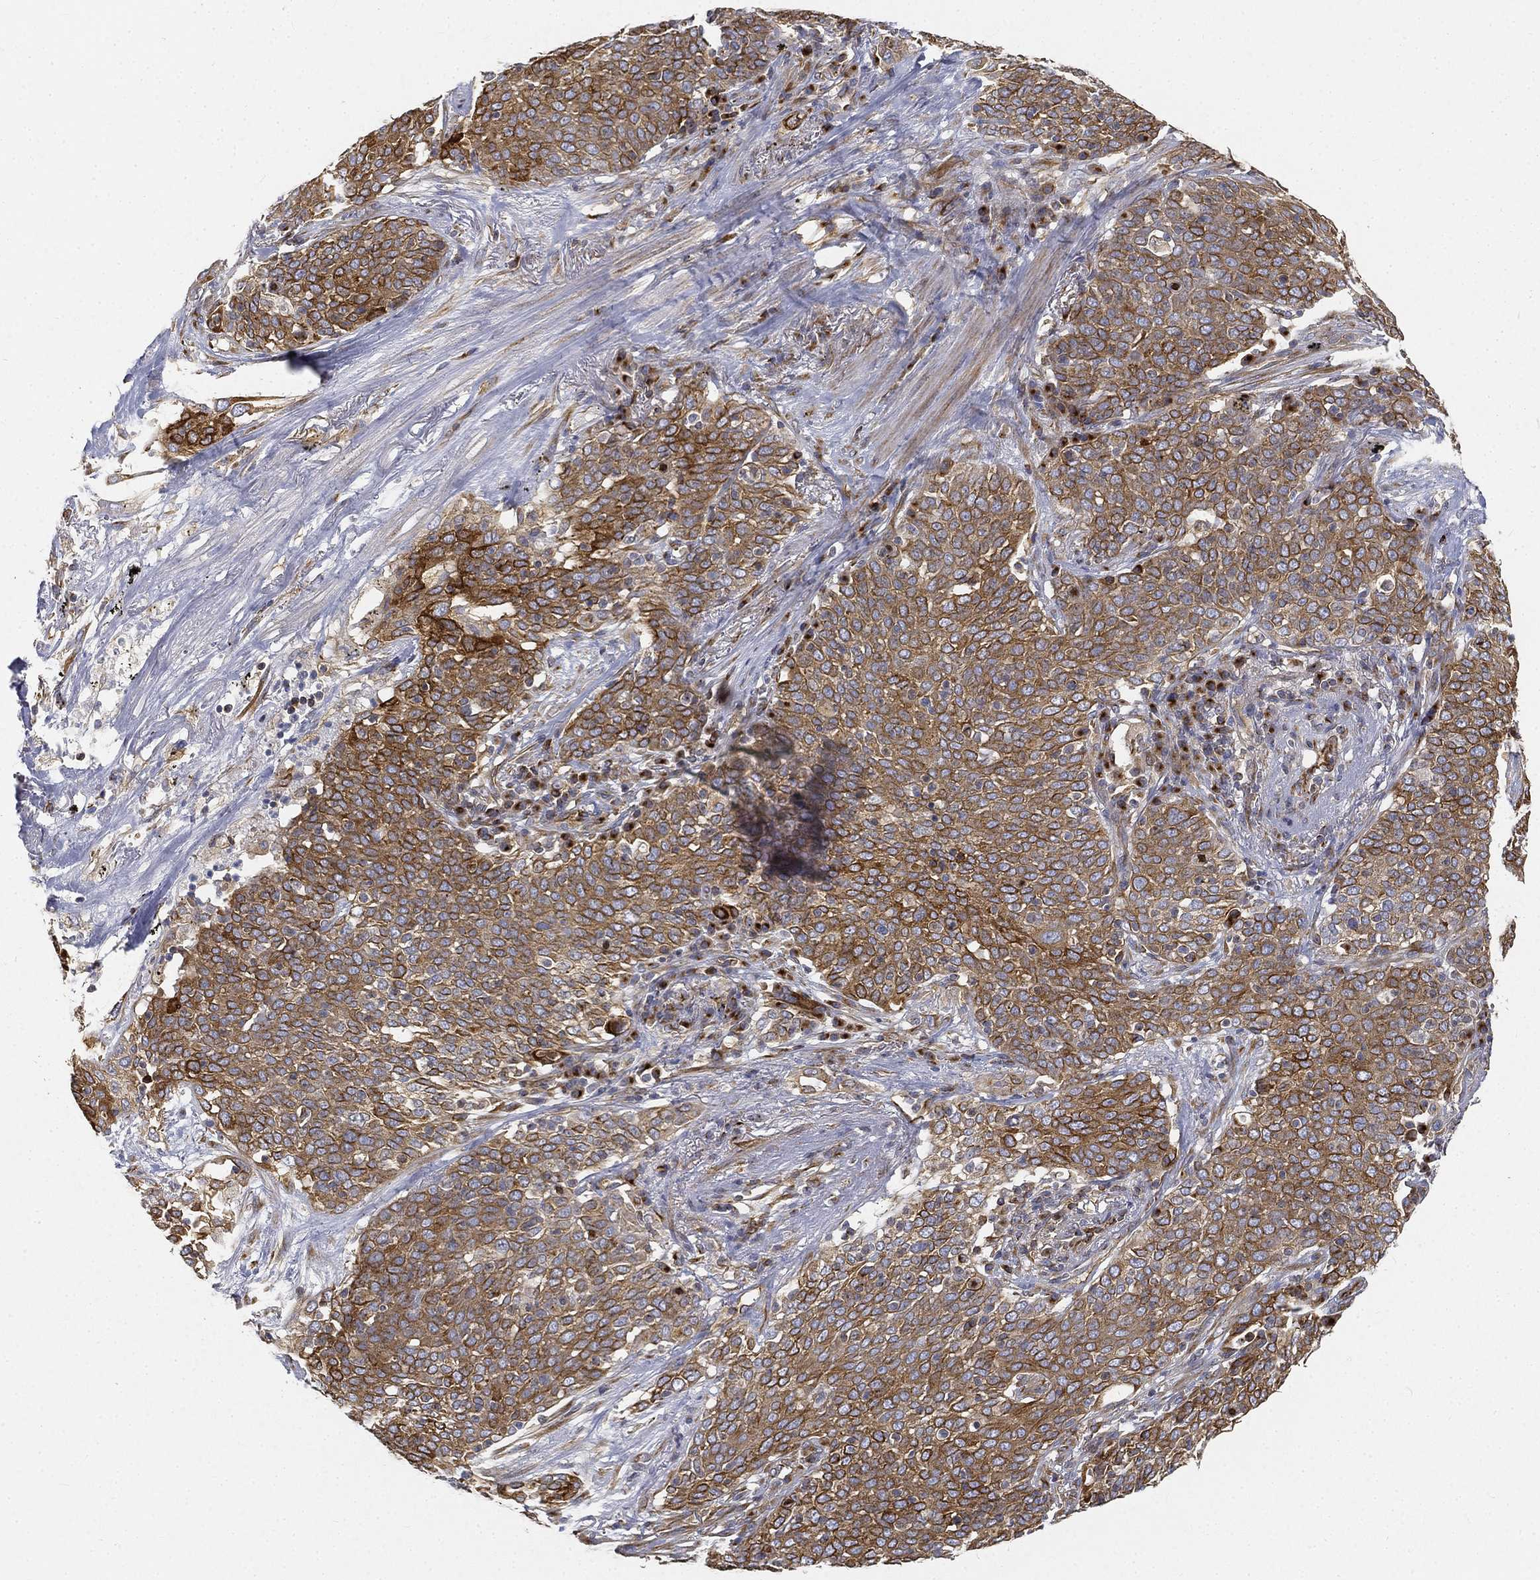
{"staining": {"intensity": "strong", "quantity": "25%-75%", "location": "cytoplasmic/membranous"}, "tissue": "lung cancer", "cell_type": "Tumor cells", "image_type": "cancer", "snomed": [{"axis": "morphology", "description": "Squamous cell carcinoma, NOS"}, {"axis": "topography", "description": "Lung"}], "caption": "A micrograph of human squamous cell carcinoma (lung) stained for a protein displays strong cytoplasmic/membranous brown staining in tumor cells. The staining was performed using DAB, with brown indicating positive protein expression. Nuclei are stained blue with hematoxylin.", "gene": "TMEM25", "patient": {"sex": "male", "age": 82}}